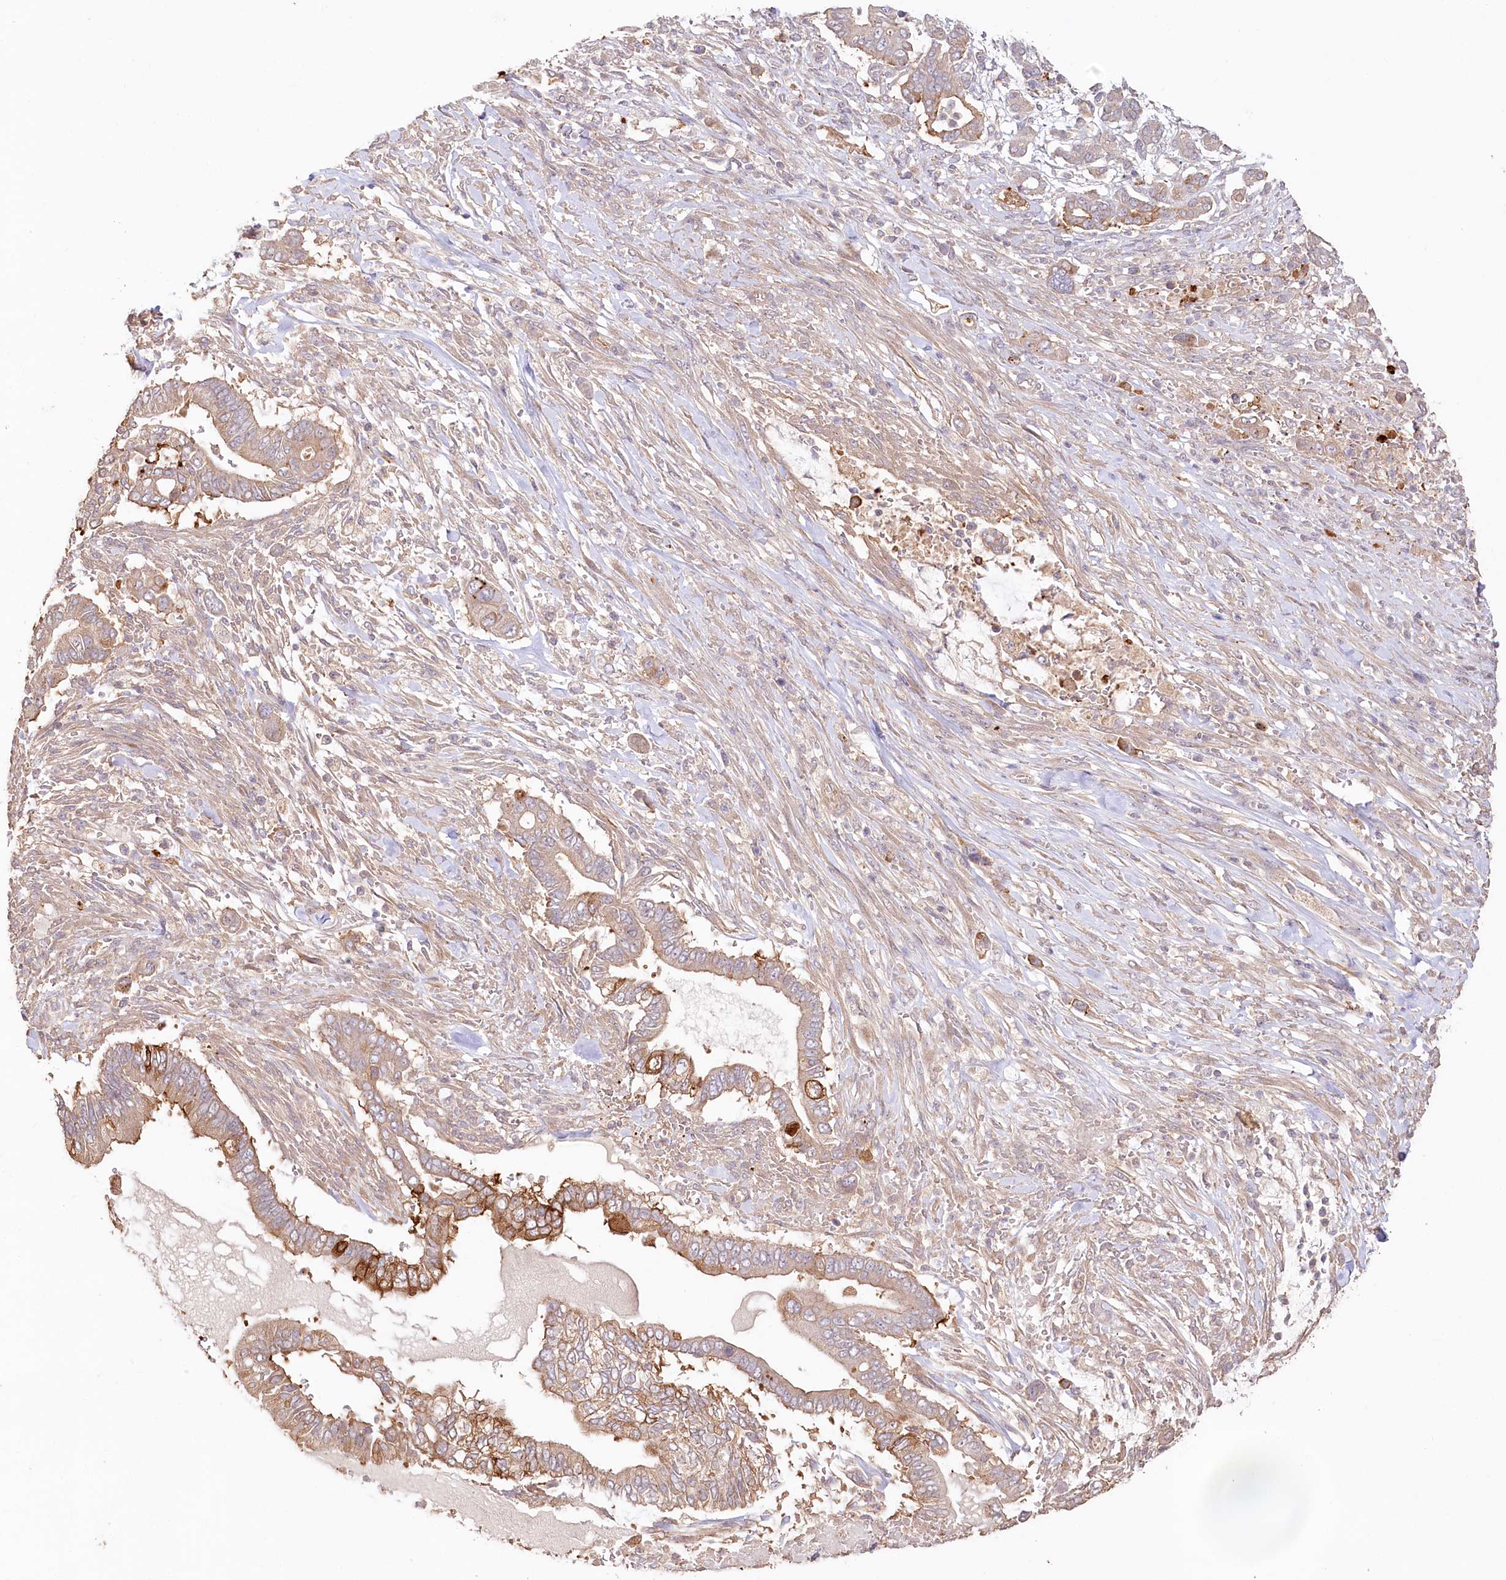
{"staining": {"intensity": "moderate", "quantity": "<25%", "location": "cytoplasmic/membranous"}, "tissue": "pancreatic cancer", "cell_type": "Tumor cells", "image_type": "cancer", "snomed": [{"axis": "morphology", "description": "Adenocarcinoma, NOS"}, {"axis": "topography", "description": "Pancreas"}], "caption": "A high-resolution histopathology image shows IHC staining of pancreatic cancer, which exhibits moderate cytoplasmic/membranous staining in about <25% of tumor cells.", "gene": "IRAK1BP1", "patient": {"sex": "male", "age": 68}}